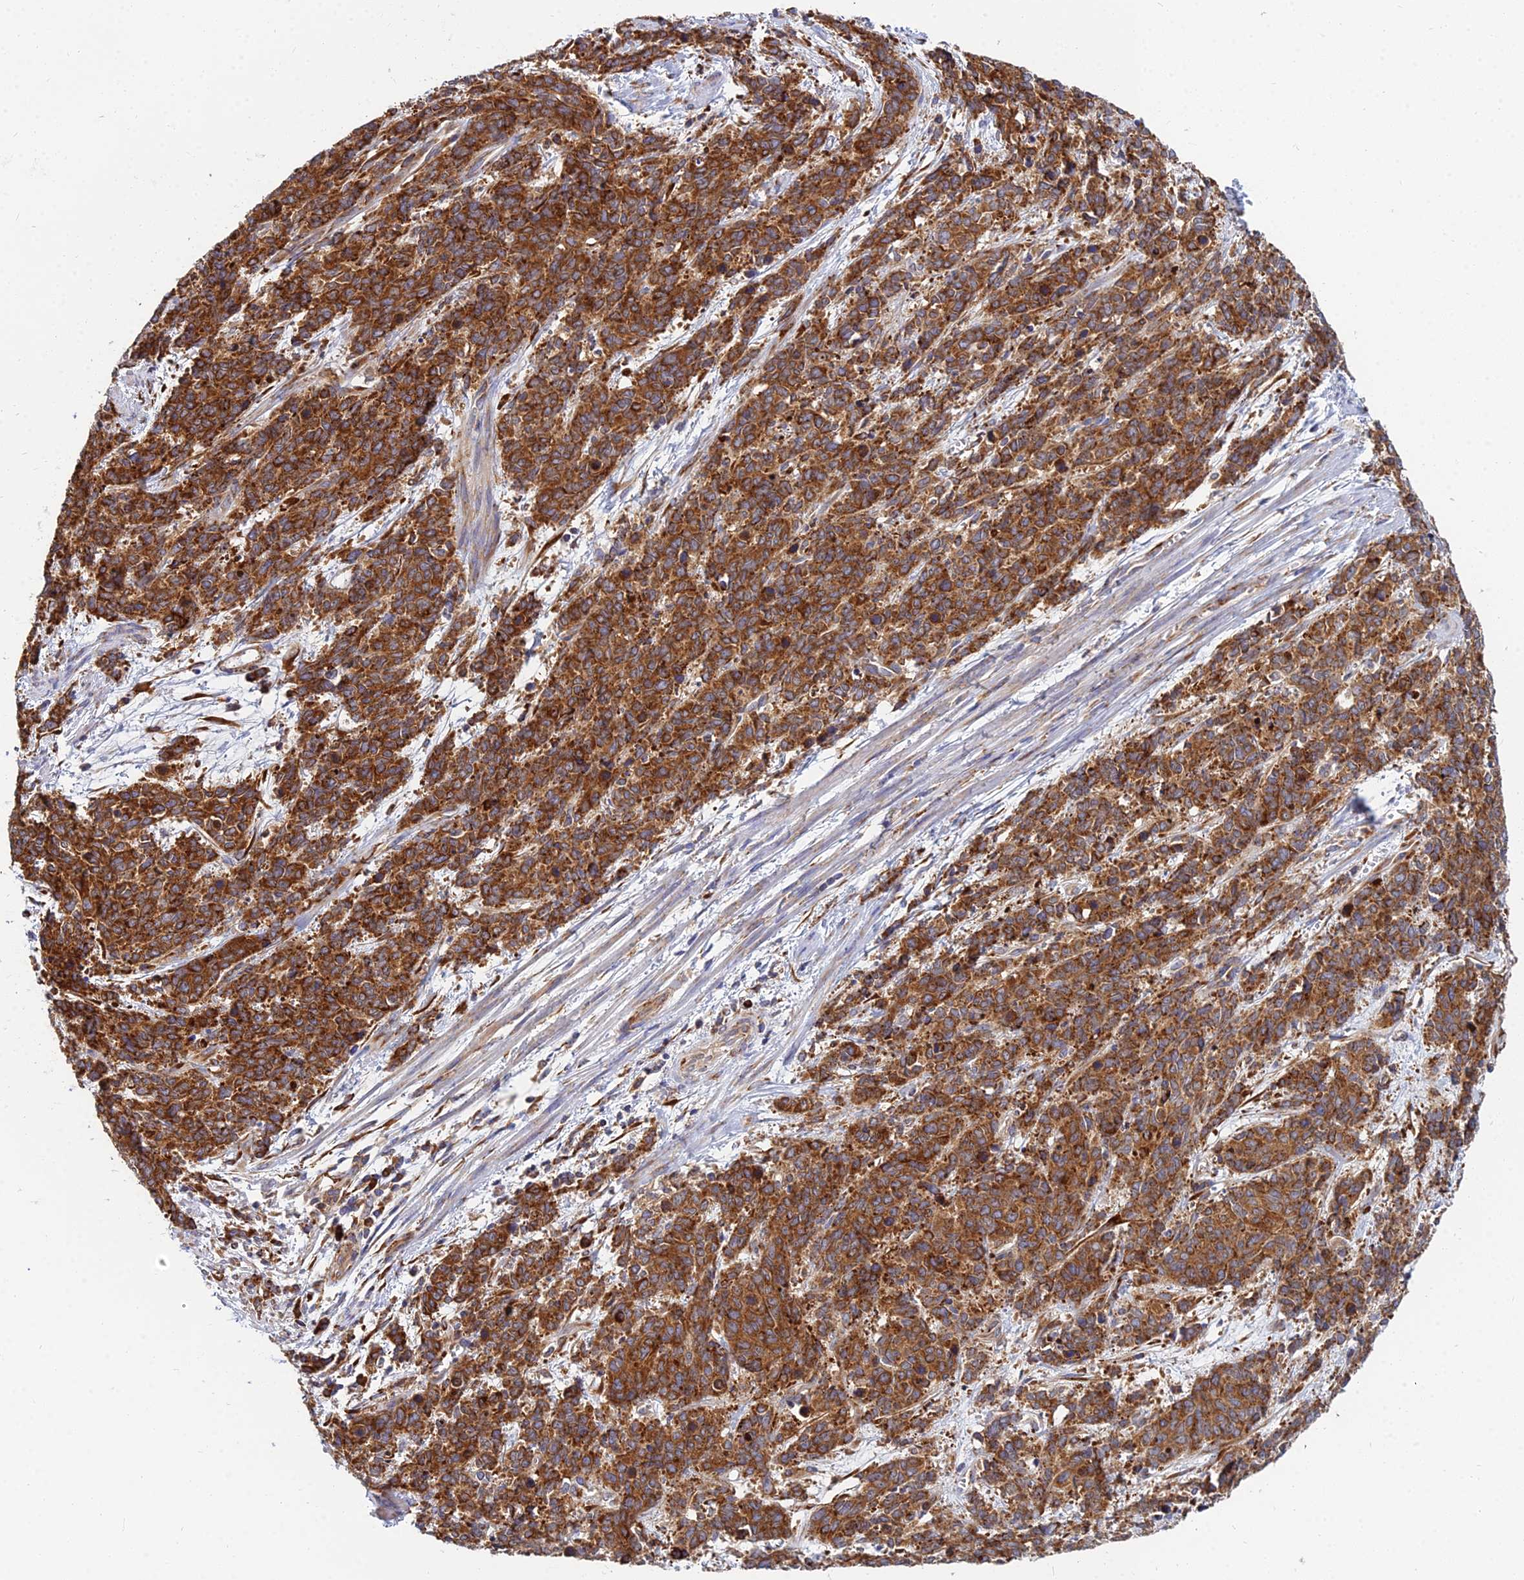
{"staining": {"intensity": "strong", "quantity": ">75%", "location": "cytoplasmic/membranous"}, "tissue": "cervical cancer", "cell_type": "Tumor cells", "image_type": "cancer", "snomed": [{"axis": "morphology", "description": "Squamous cell carcinoma, NOS"}, {"axis": "topography", "description": "Cervix"}], "caption": "Immunohistochemistry (IHC) histopathology image of neoplastic tissue: cervical cancer stained using immunohistochemistry exhibits high levels of strong protein expression localized specifically in the cytoplasmic/membranous of tumor cells, appearing as a cytoplasmic/membranous brown color.", "gene": "CCT6B", "patient": {"sex": "female", "age": 60}}